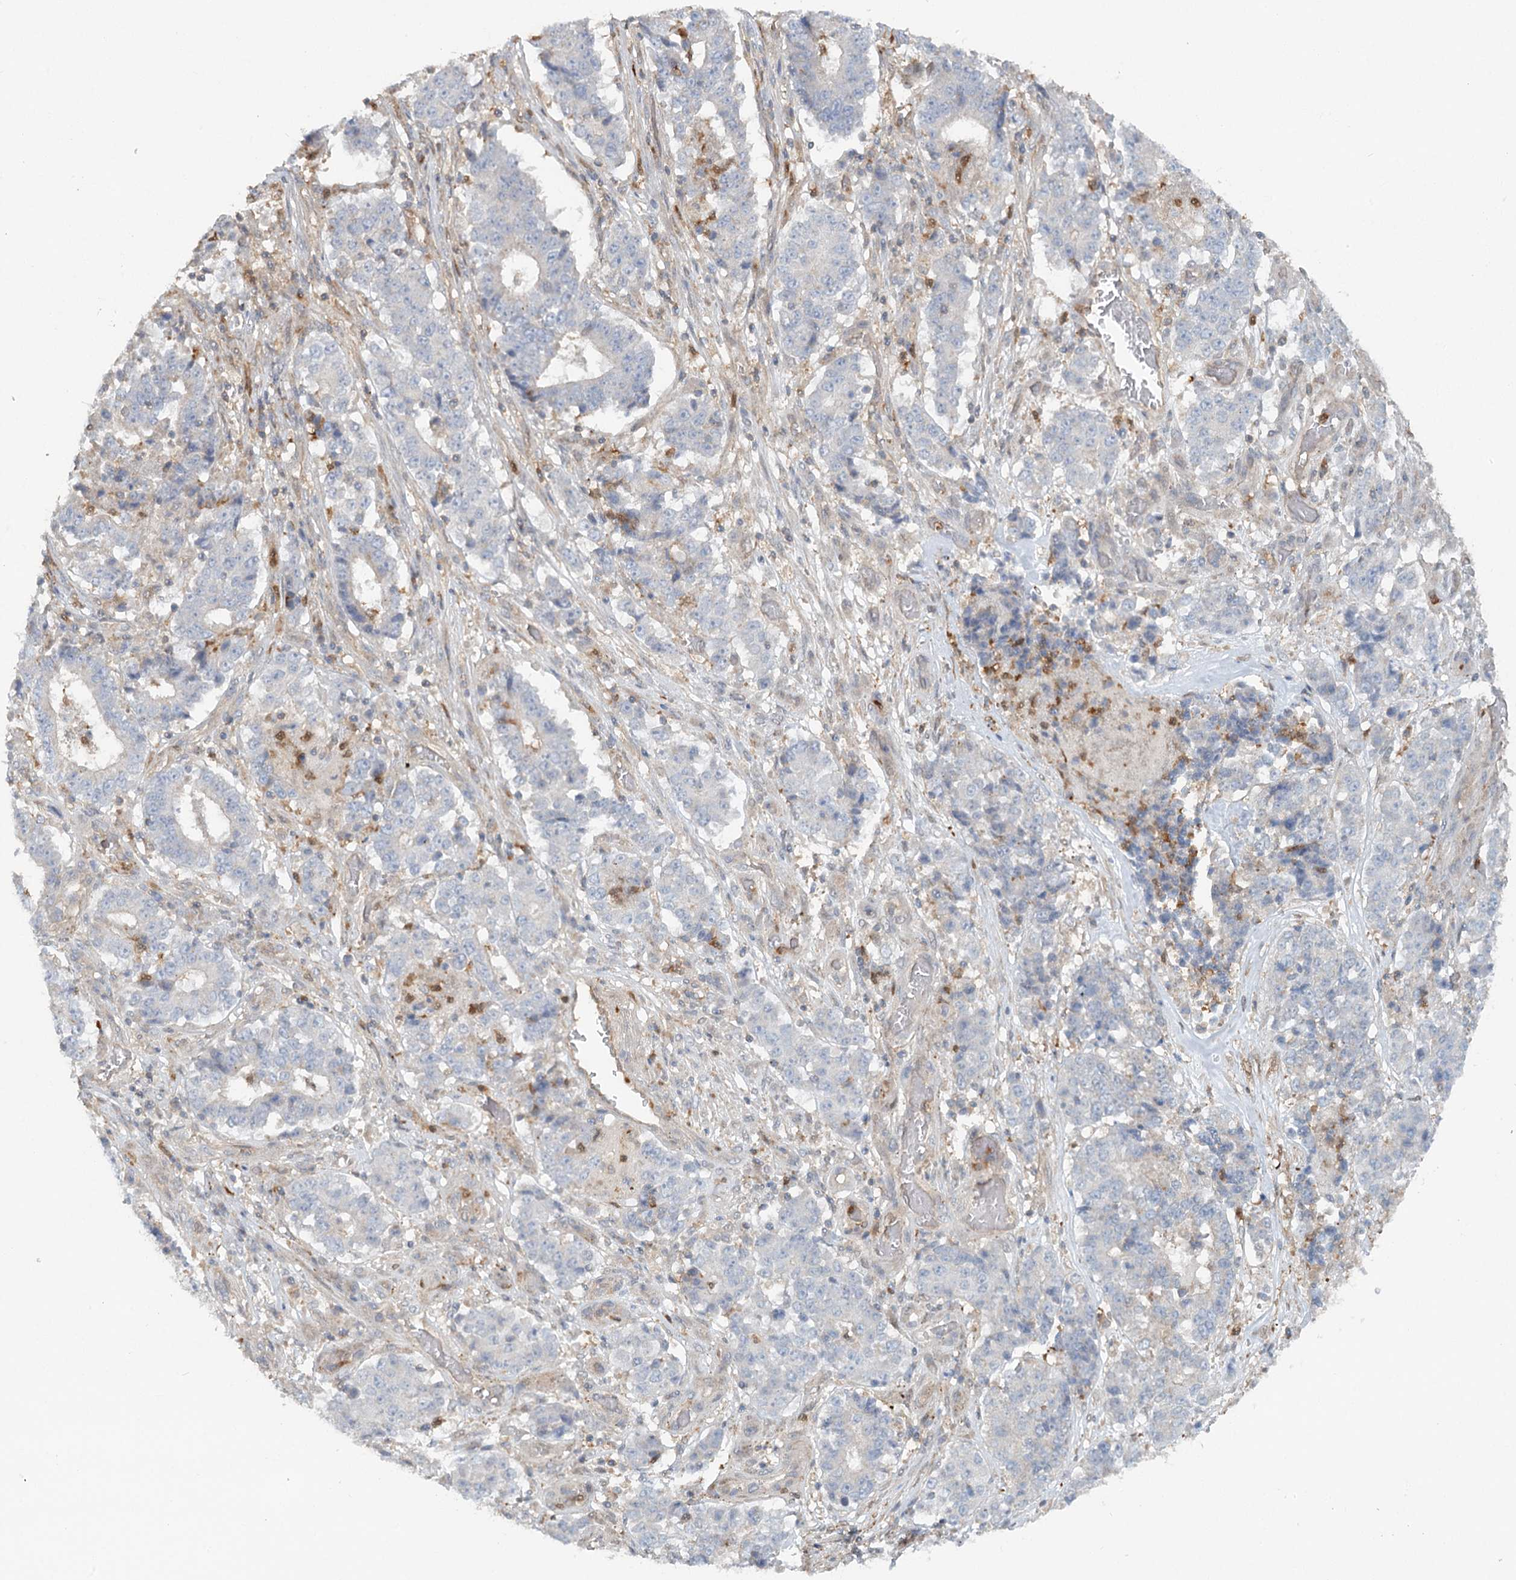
{"staining": {"intensity": "negative", "quantity": "none", "location": "none"}, "tissue": "stomach cancer", "cell_type": "Tumor cells", "image_type": "cancer", "snomed": [{"axis": "morphology", "description": "Adenocarcinoma, NOS"}, {"axis": "topography", "description": "Stomach"}], "caption": "Immunohistochemical staining of adenocarcinoma (stomach) displays no significant expression in tumor cells. (Brightfield microscopy of DAB immunohistochemistry at high magnification).", "gene": "GBE1", "patient": {"sex": "male", "age": 59}}